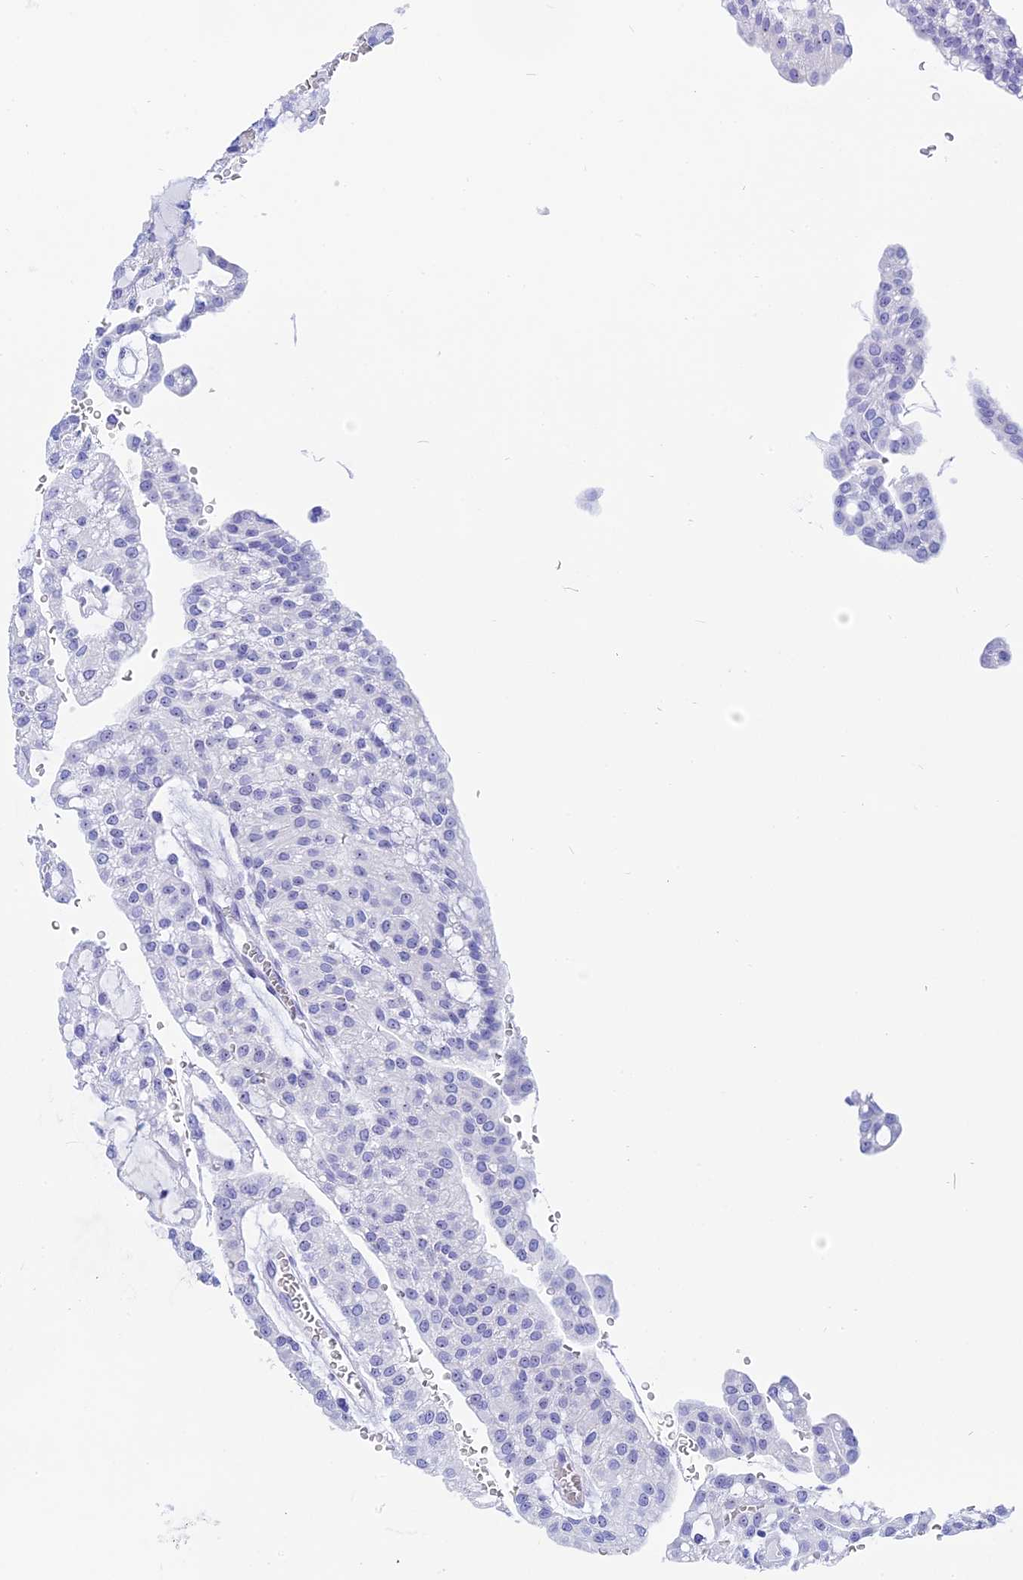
{"staining": {"intensity": "negative", "quantity": "none", "location": "none"}, "tissue": "renal cancer", "cell_type": "Tumor cells", "image_type": "cancer", "snomed": [{"axis": "morphology", "description": "Adenocarcinoma, NOS"}, {"axis": "topography", "description": "Kidney"}], "caption": "High magnification brightfield microscopy of adenocarcinoma (renal) stained with DAB (3,3'-diaminobenzidine) (brown) and counterstained with hematoxylin (blue): tumor cells show no significant positivity.", "gene": "ISCA1", "patient": {"sex": "male", "age": 63}}